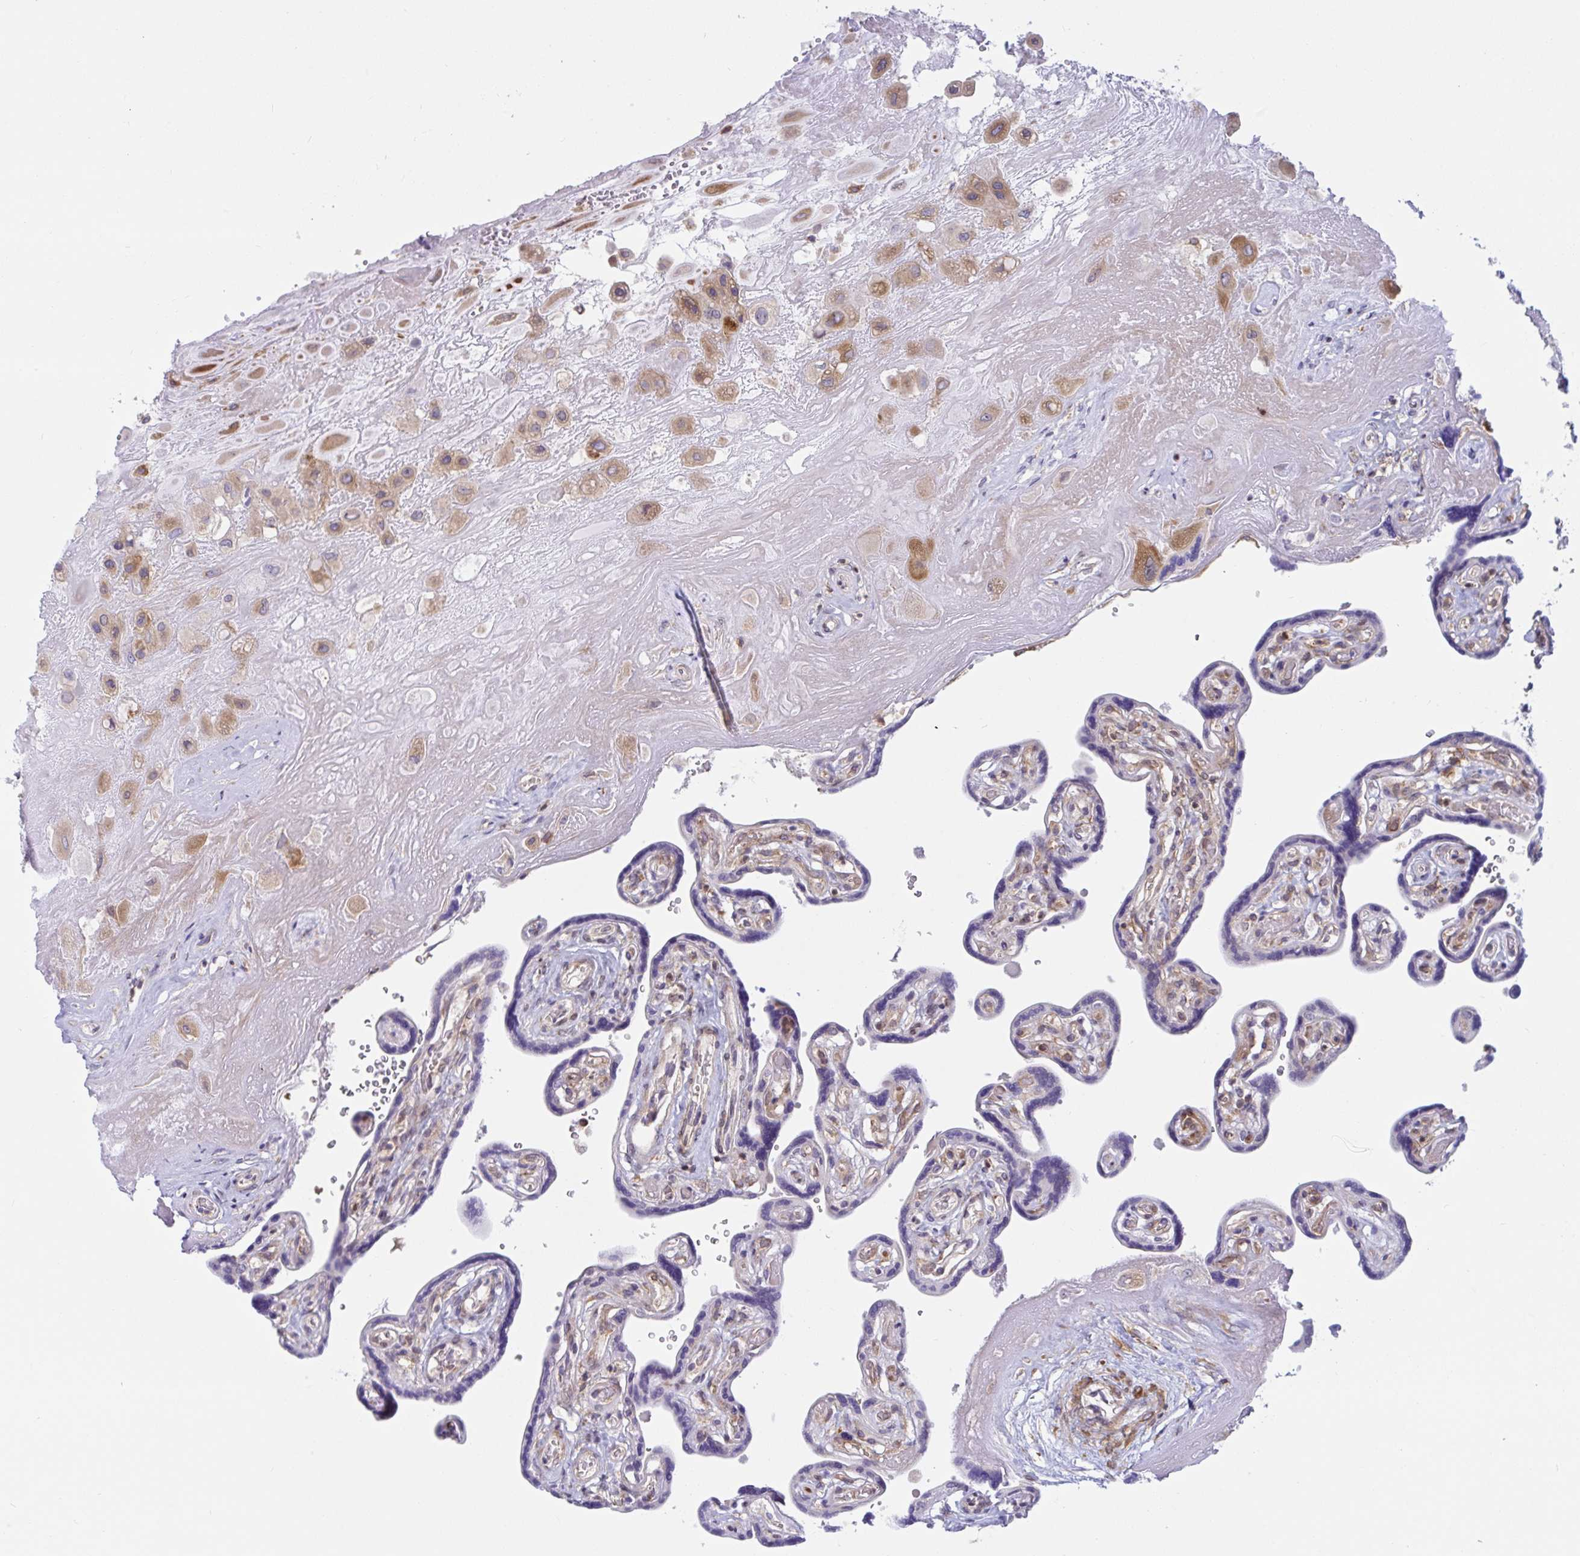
{"staining": {"intensity": "weak", "quantity": ">75%", "location": "cytoplasmic/membranous"}, "tissue": "placenta", "cell_type": "Decidual cells", "image_type": "normal", "snomed": [{"axis": "morphology", "description": "Normal tissue, NOS"}, {"axis": "topography", "description": "Placenta"}], "caption": "An image showing weak cytoplasmic/membranous positivity in approximately >75% of decidual cells in benign placenta, as visualized by brown immunohistochemical staining.", "gene": "LARP1", "patient": {"sex": "female", "age": 32}}